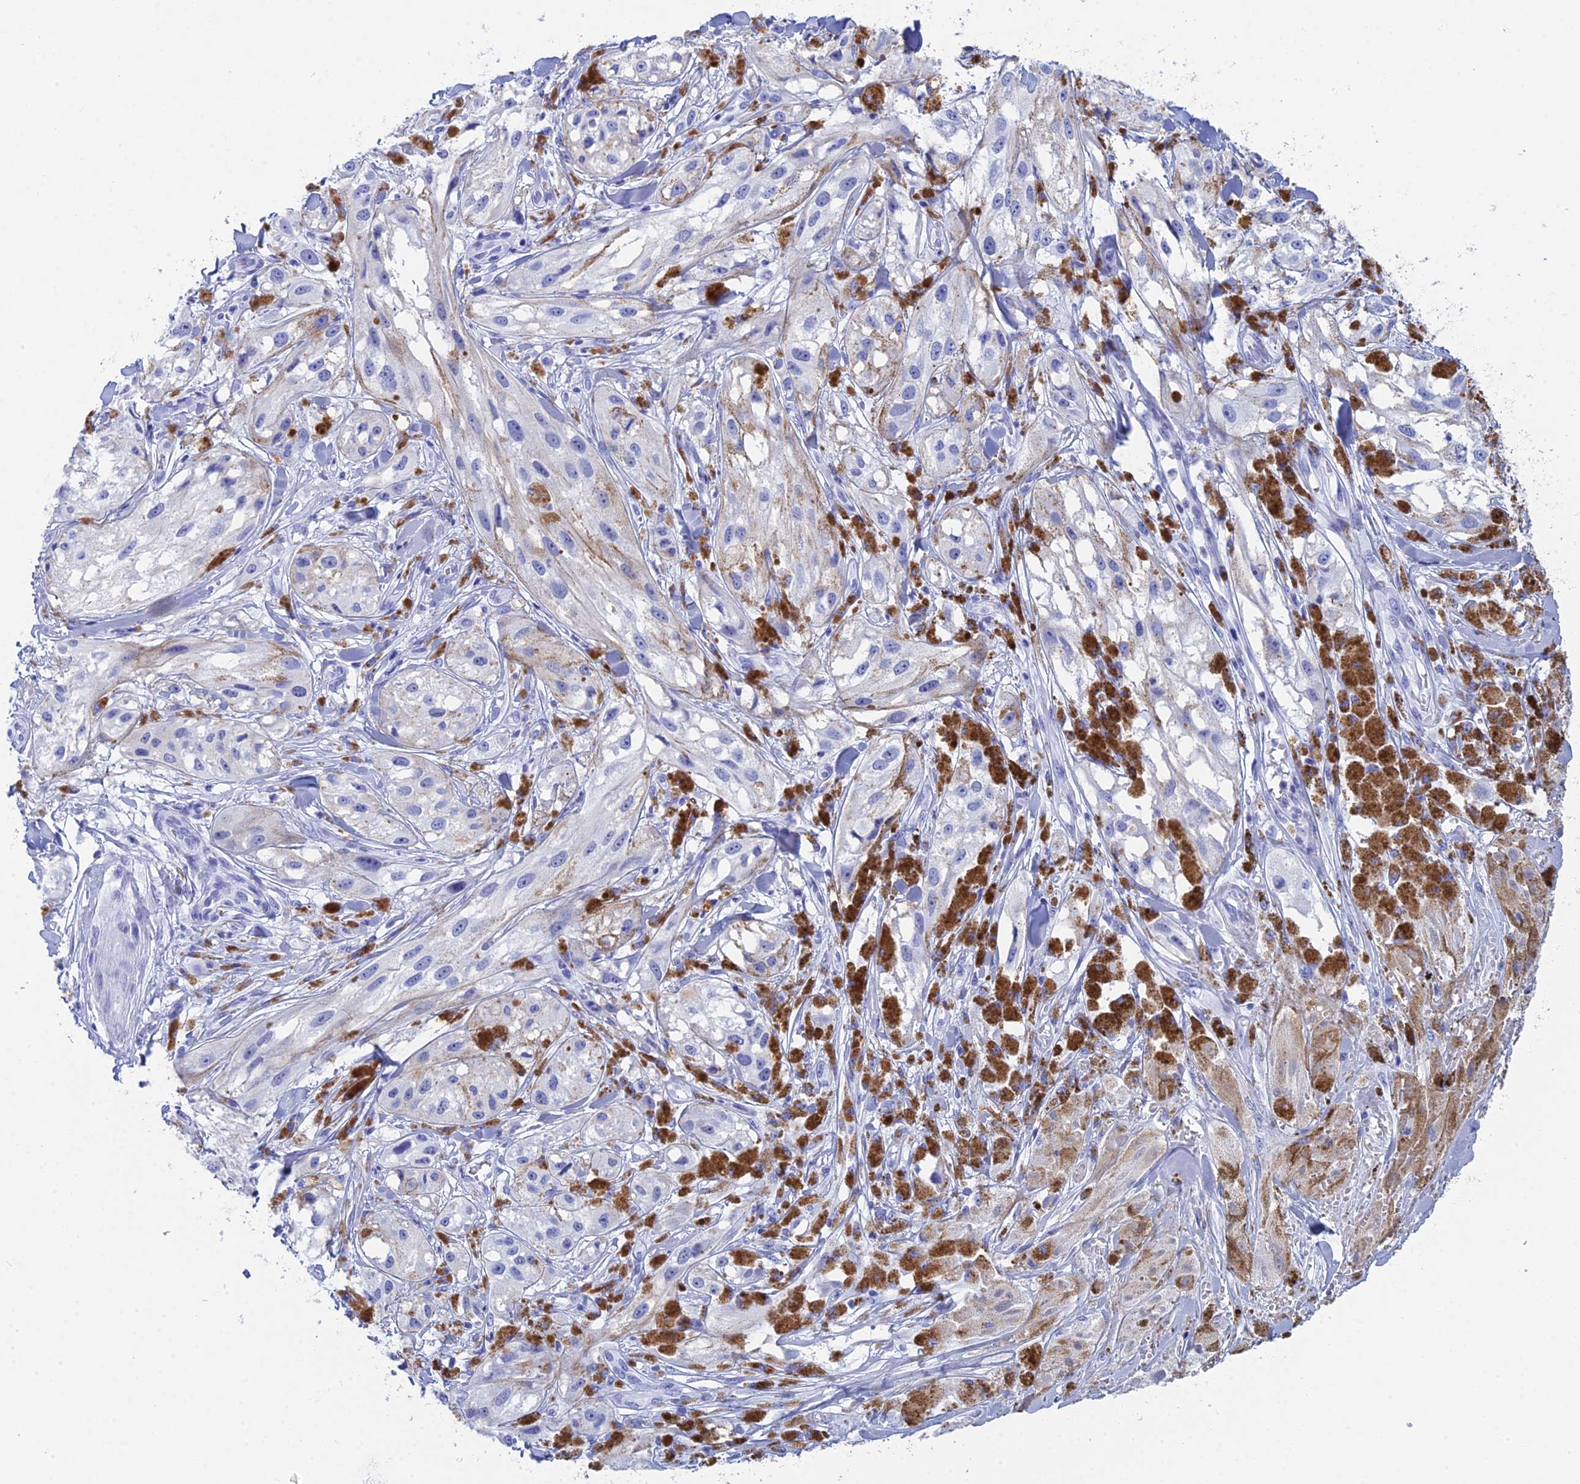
{"staining": {"intensity": "negative", "quantity": "none", "location": "none"}, "tissue": "melanoma", "cell_type": "Tumor cells", "image_type": "cancer", "snomed": [{"axis": "morphology", "description": "Malignant melanoma, NOS"}, {"axis": "topography", "description": "Skin"}], "caption": "IHC micrograph of malignant melanoma stained for a protein (brown), which exhibits no staining in tumor cells.", "gene": "TEX101", "patient": {"sex": "male", "age": 88}}